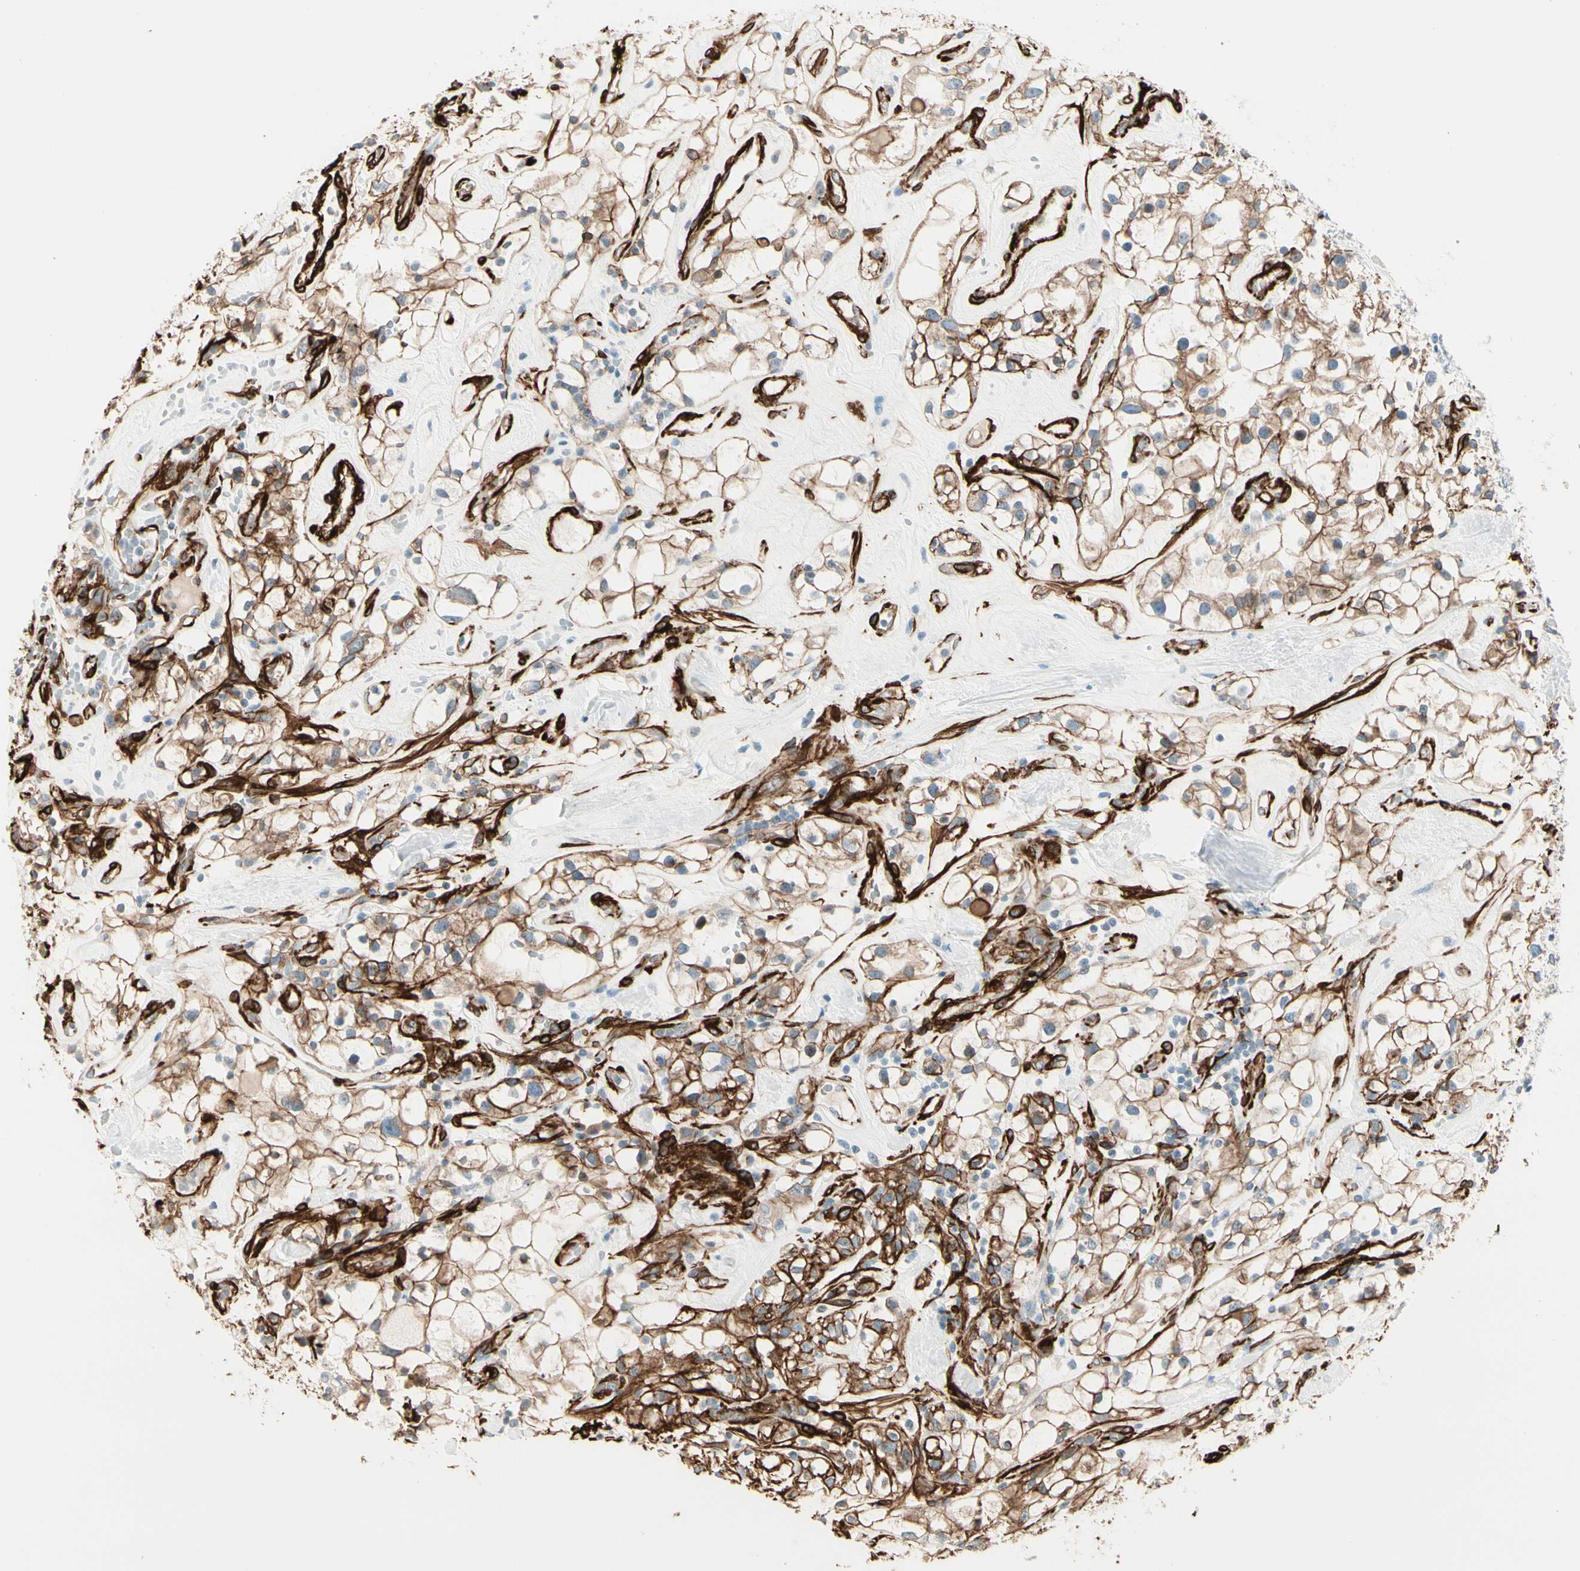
{"staining": {"intensity": "moderate", "quantity": ">75%", "location": "cytoplasmic/membranous"}, "tissue": "renal cancer", "cell_type": "Tumor cells", "image_type": "cancer", "snomed": [{"axis": "morphology", "description": "Adenocarcinoma, NOS"}, {"axis": "topography", "description": "Kidney"}], "caption": "Renal cancer (adenocarcinoma) stained for a protein (brown) exhibits moderate cytoplasmic/membranous positive positivity in about >75% of tumor cells.", "gene": "CALD1", "patient": {"sex": "female", "age": 60}}